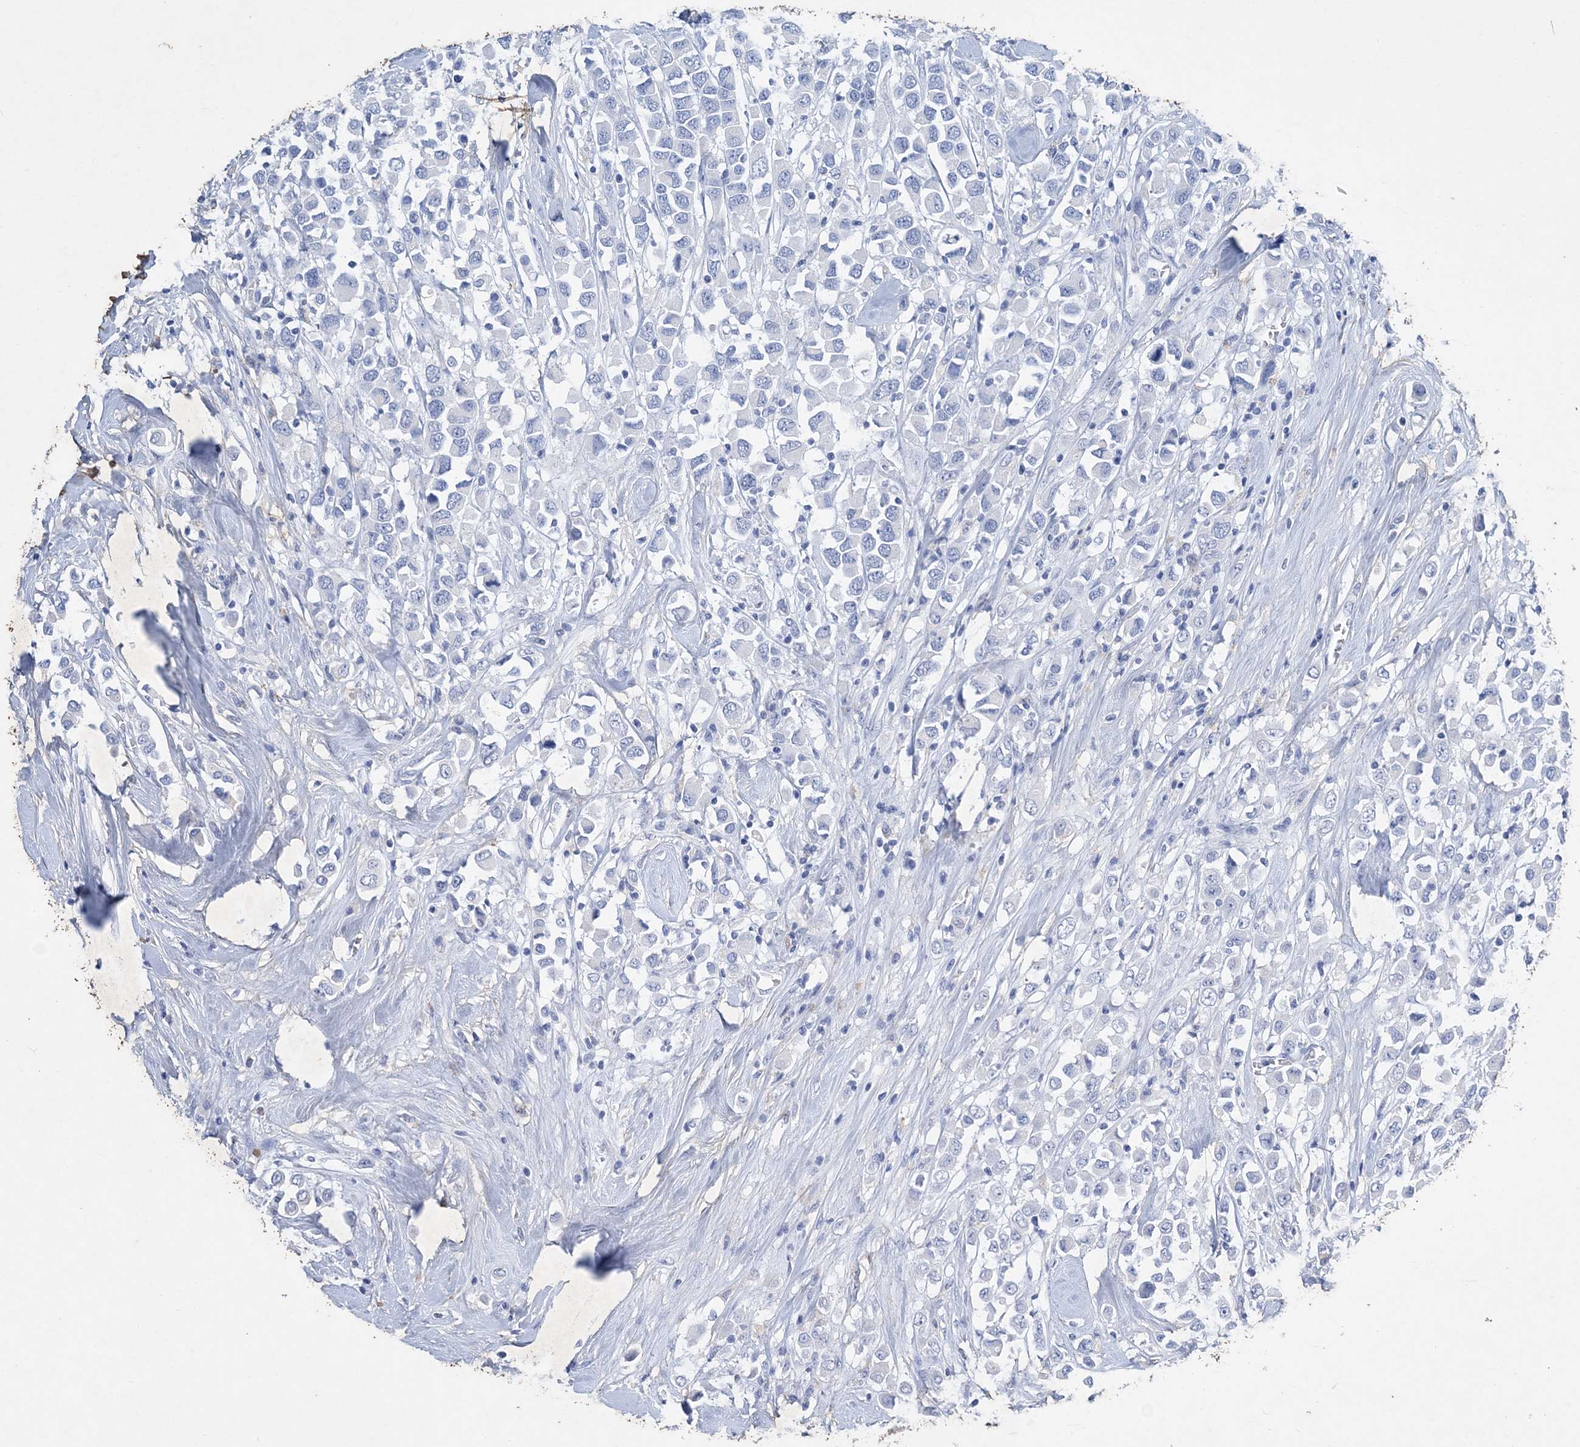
{"staining": {"intensity": "negative", "quantity": "none", "location": "none"}, "tissue": "breast cancer", "cell_type": "Tumor cells", "image_type": "cancer", "snomed": [{"axis": "morphology", "description": "Duct carcinoma"}, {"axis": "topography", "description": "Breast"}], "caption": "Immunohistochemical staining of human breast cancer displays no significant staining in tumor cells. (Brightfield microscopy of DAB (3,3'-diaminobenzidine) IHC at high magnification).", "gene": "COPS8", "patient": {"sex": "female", "age": 61}}